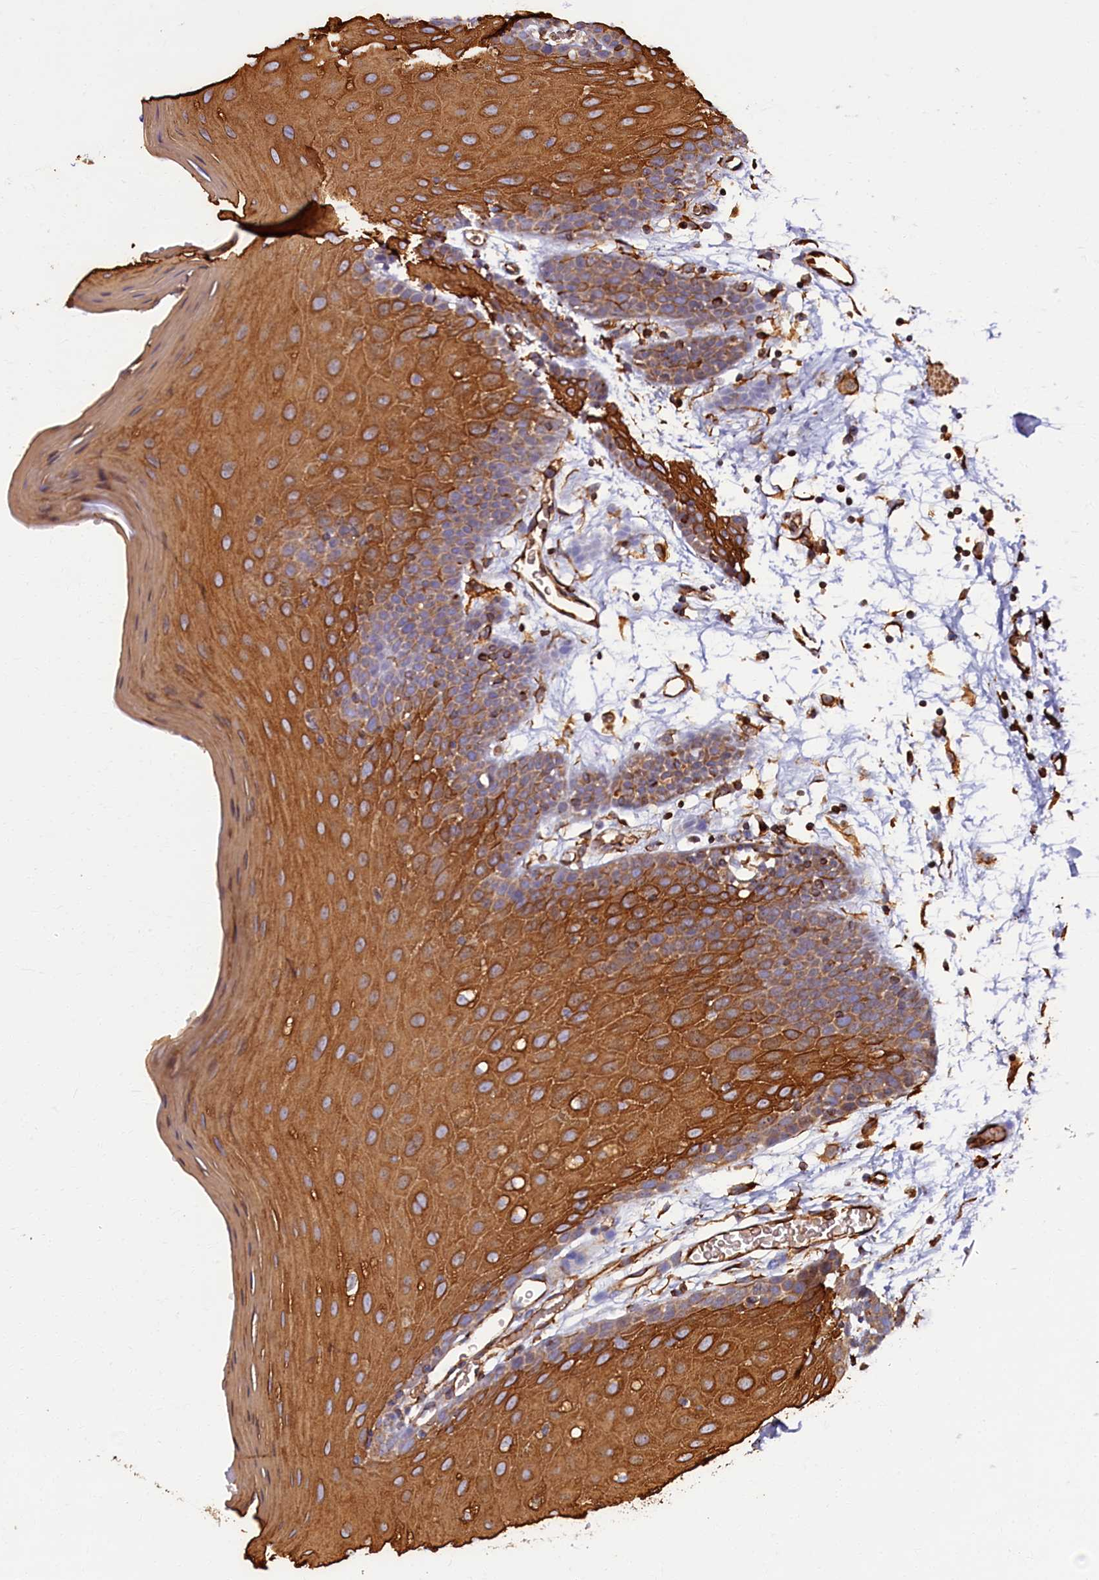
{"staining": {"intensity": "strong", "quantity": "25%-75%", "location": "cytoplasmic/membranous"}, "tissue": "oral mucosa", "cell_type": "Squamous epithelial cells", "image_type": "normal", "snomed": [{"axis": "morphology", "description": "Normal tissue, NOS"}, {"axis": "topography", "description": "Skeletal muscle"}, {"axis": "topography", "description": "Oral tissue"}, {"axis": "topography", "description": "Salivary gland"}, {"axis": "topography", "description": "Peripheral nerve tissue"}], "caption": "This is a histology image of immunohistochemistry staining of benign oral mucosa, which shows strong staining in the cytoplasmic/membranous of squamous epithelial cells.", "gene": "LRRC57", "patient": {"sex": "male", "age": 54}}